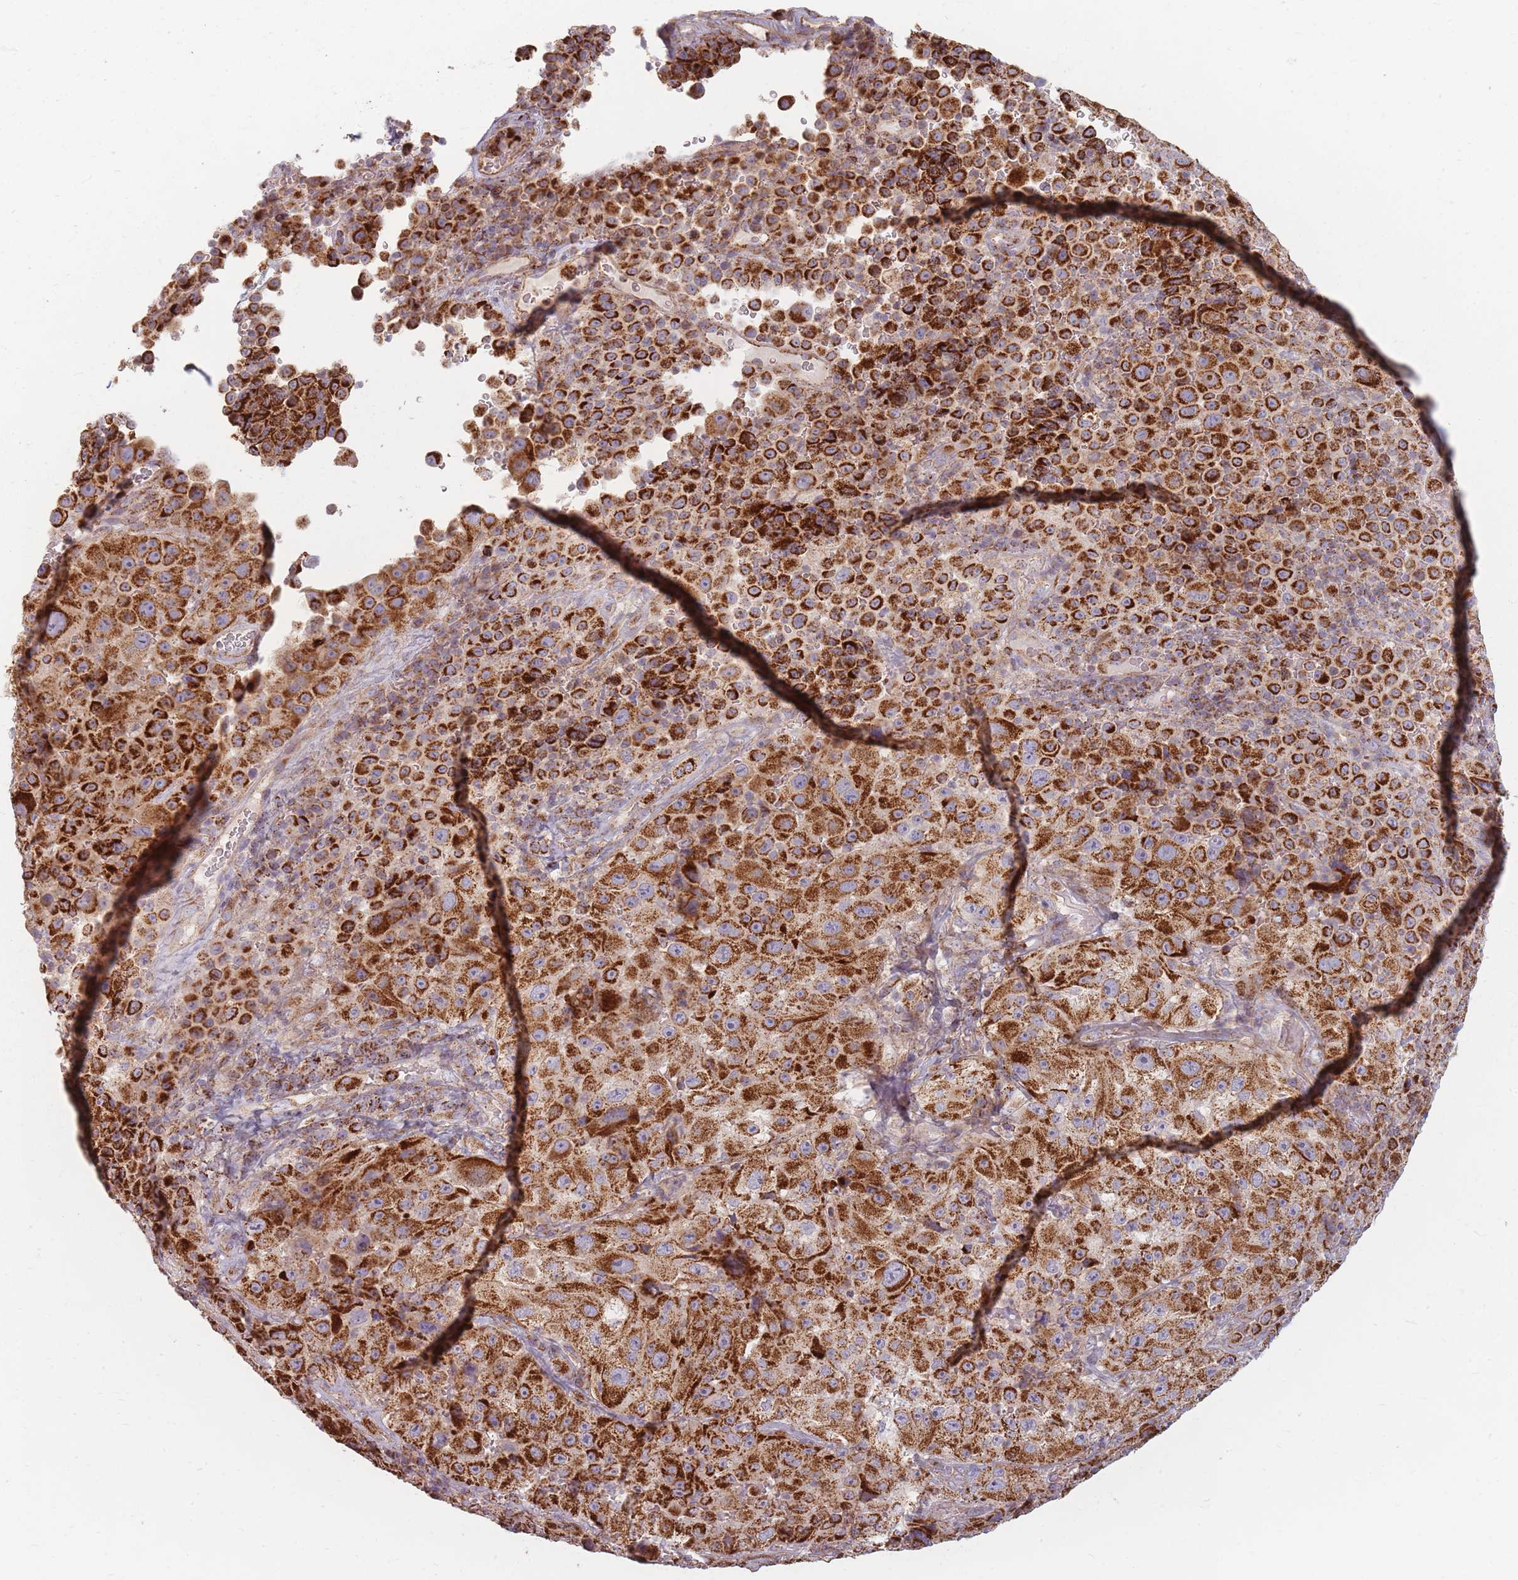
{"staining": {"intensity": "strong", "quantity": ">75%", "location": "cytoplasmic/membranous"}, "tissue": "melanoma", "cell_type": "Tumor cells", "image_type": "cancer", "snomed": [{"axis": "morphology", "description": "Malignant melanoma, Metastatic site"}, {"axis": "topography", "description": "Lymph node"}], "caption": "Human malignant melanoma (metastatic site) stained for a protein (brown) exhibits strong cytoplasmic/membranous positive positivity in approximately >75% of tumor cells.", "gene": "ESRP2", "patient": {"sex": "male", "age": 62}}